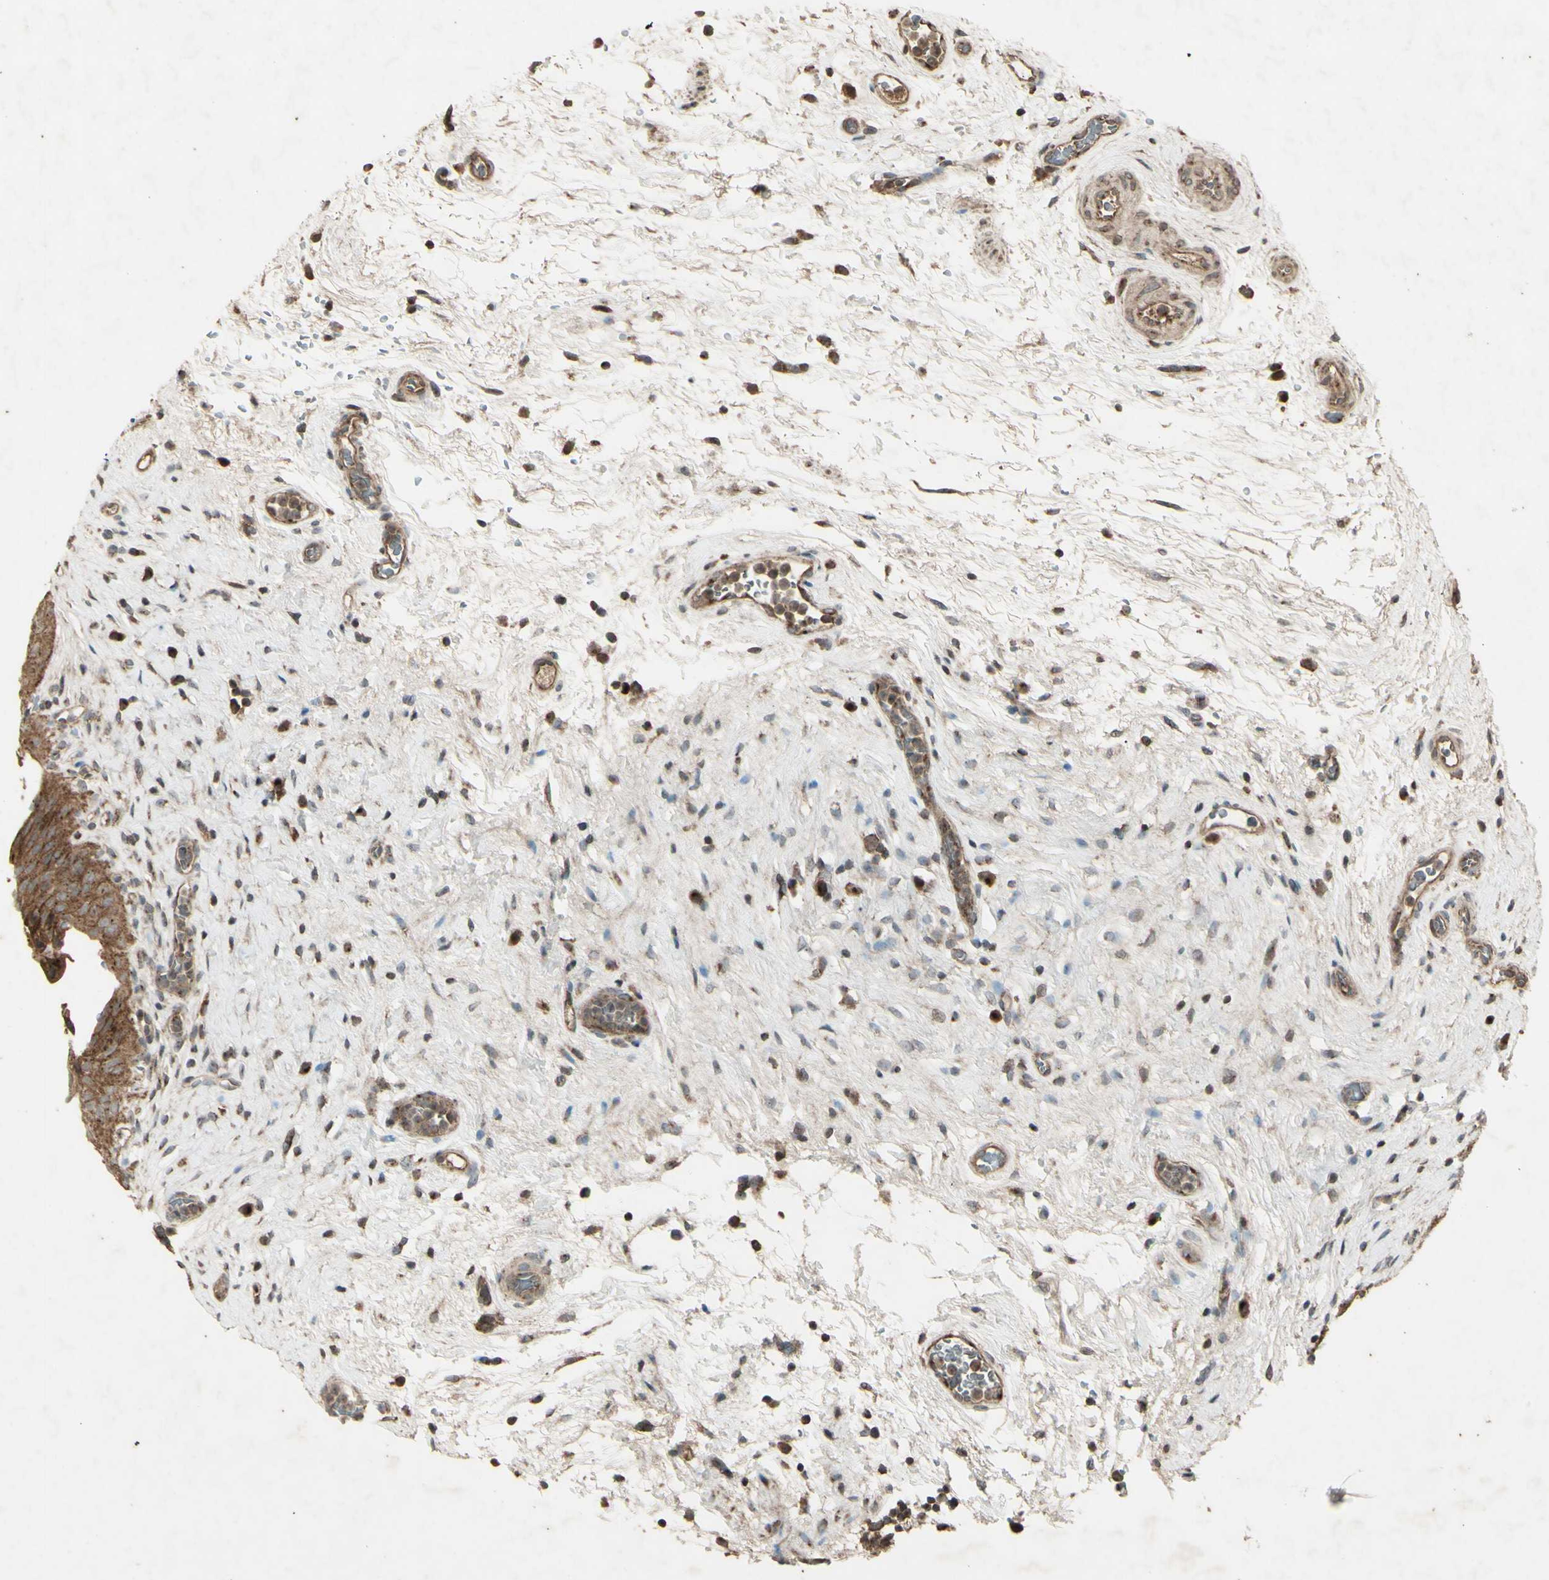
{"staining": {"intensity": "strong", "quantity": ">75%", "location": "cytoplasmic/membranous"}, "tissue": "urinary bladder", "cell_type": "Urothelial cells", "image_type": "normal", "snomed": [{"axis": "morphology", "description": "Normal tissue, NOS"}, {"axis": "morphology", "description": "Urothelial carcinoma, High grade"}, {"axis": "topography", "description": "Urinary bladder"}], "caption": "IHC of normal urinary bladder shows high levels of strong cytoplasmic/membranous positivity in about >75% of urothelial cells.", "gene": "AP1G1", "patient": {"sex": "male", "age": 46}}